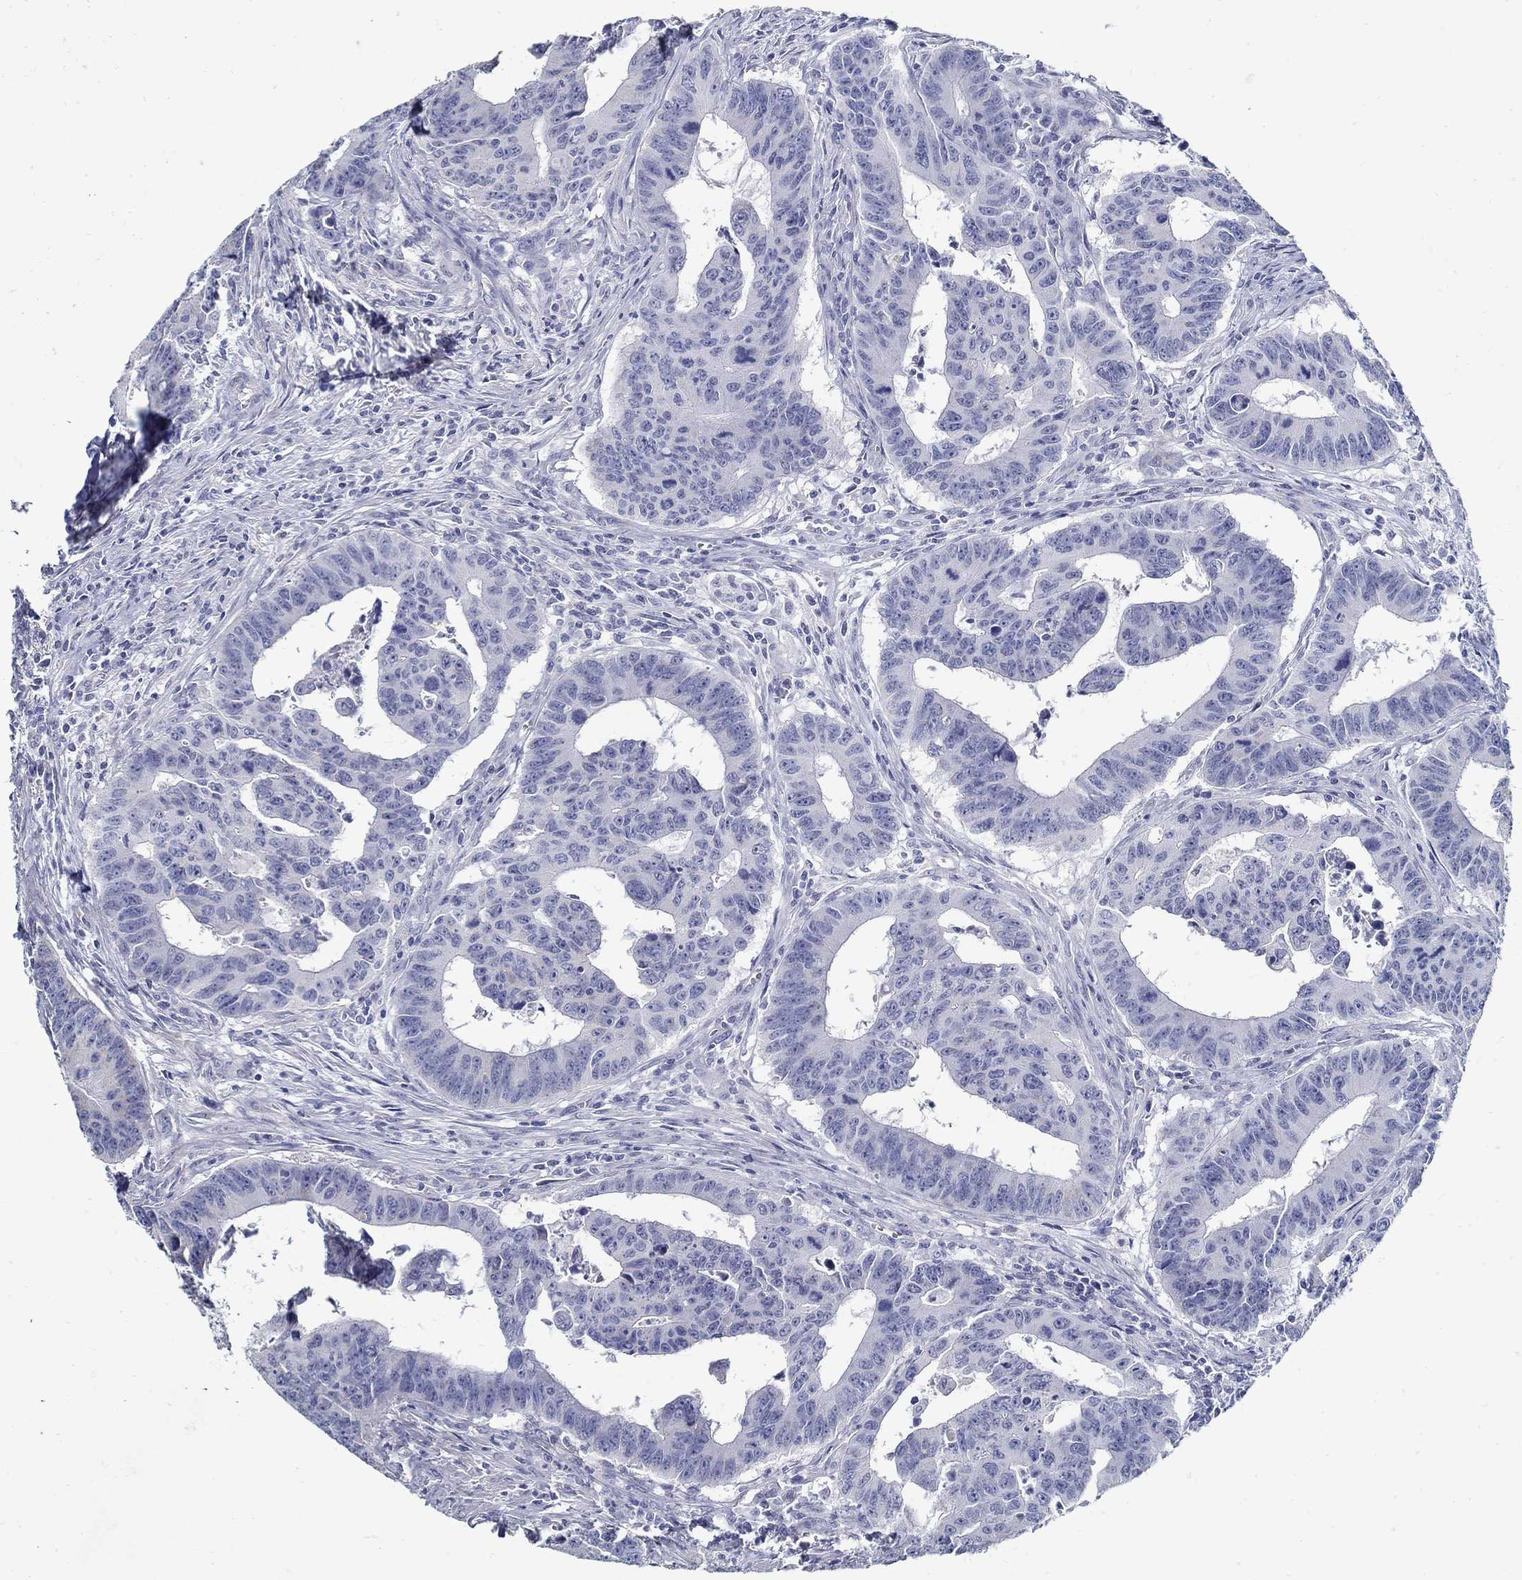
{"staining": {"intensity": "negative", "quantity": "none", "location": "none"}, "tissue": "colorectal cancer", "cell_type": "Tumor cells", "image_type": "cancer", "snomed": [{"axis": "morphology", "description": "Adenocarcinoma, NOS"}, {"axis": "topography", "description": "Appendix"}, {"axis": "topography", "description": "Colon"}, {"axis": "topography", "description": "Cecum"}, {"axis": "topography", "description": "Colon asc"}], "caption": "DAB immunohistochemical staining of colorectal cancer shows no significant expression in tumor cells.", "gene": "USP29", "patient": {"sex": "female", "age": 85}}